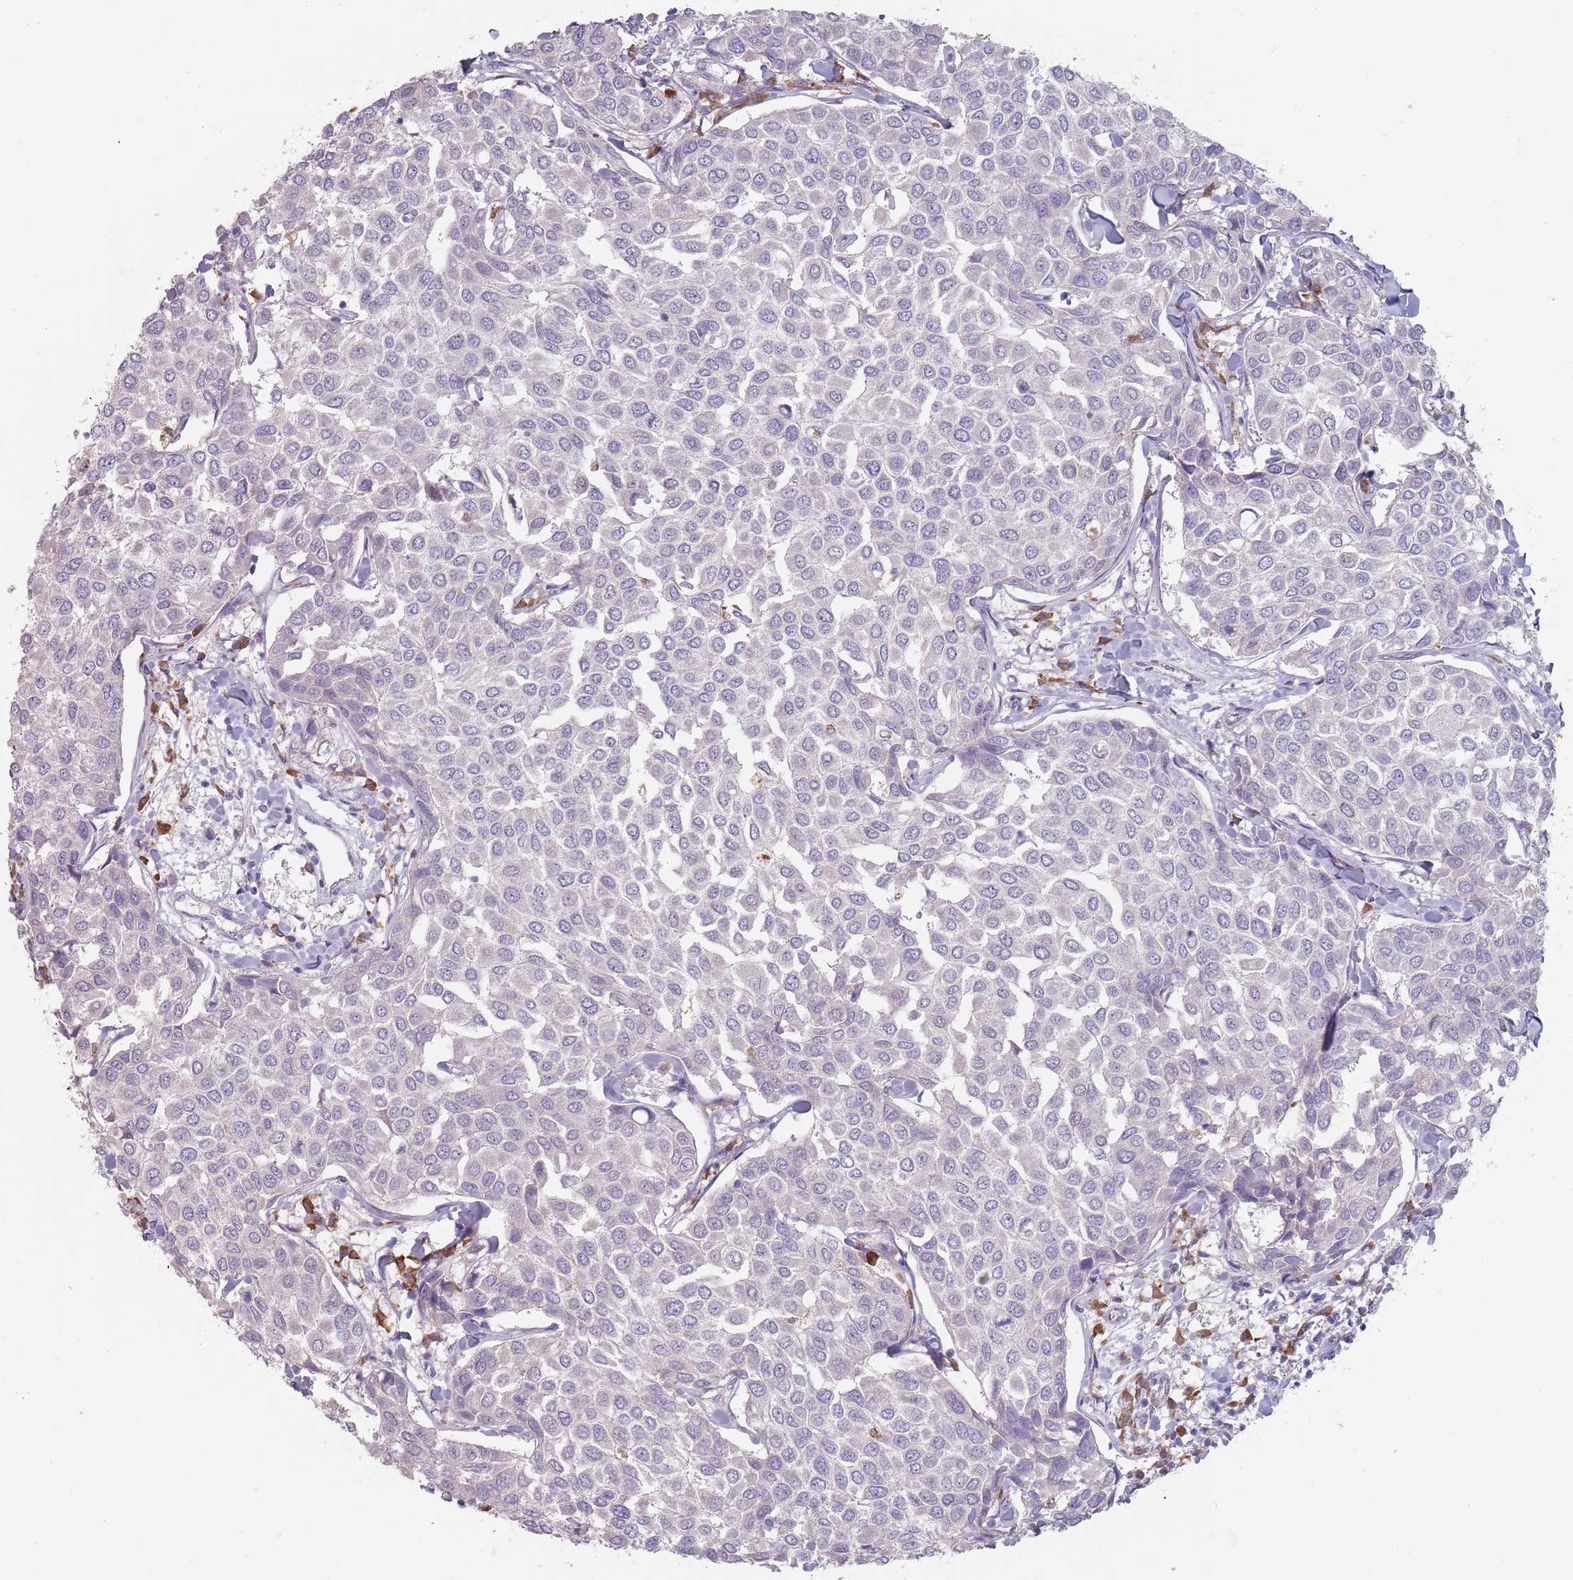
{"staining": {"intensity": "negative", "quantity": "none", "location": "none"}, "tissue": "breast cancer", "cell_type": "Tumor cells", "image_type": "cancer", "snomed": [{"axis": "morphology", "description": "Duct carcinoma"}, {"axis": "topography", "description": "Breast"}], "caption": "This photomicrograph is of breast cancer stained with immunohistochemistry to label a protein in brown with the nuclei are counter-stained blue. There is no expression in tumor cells.", "gene": "DXO", "patient": {"sex": "female", "age": 55}}